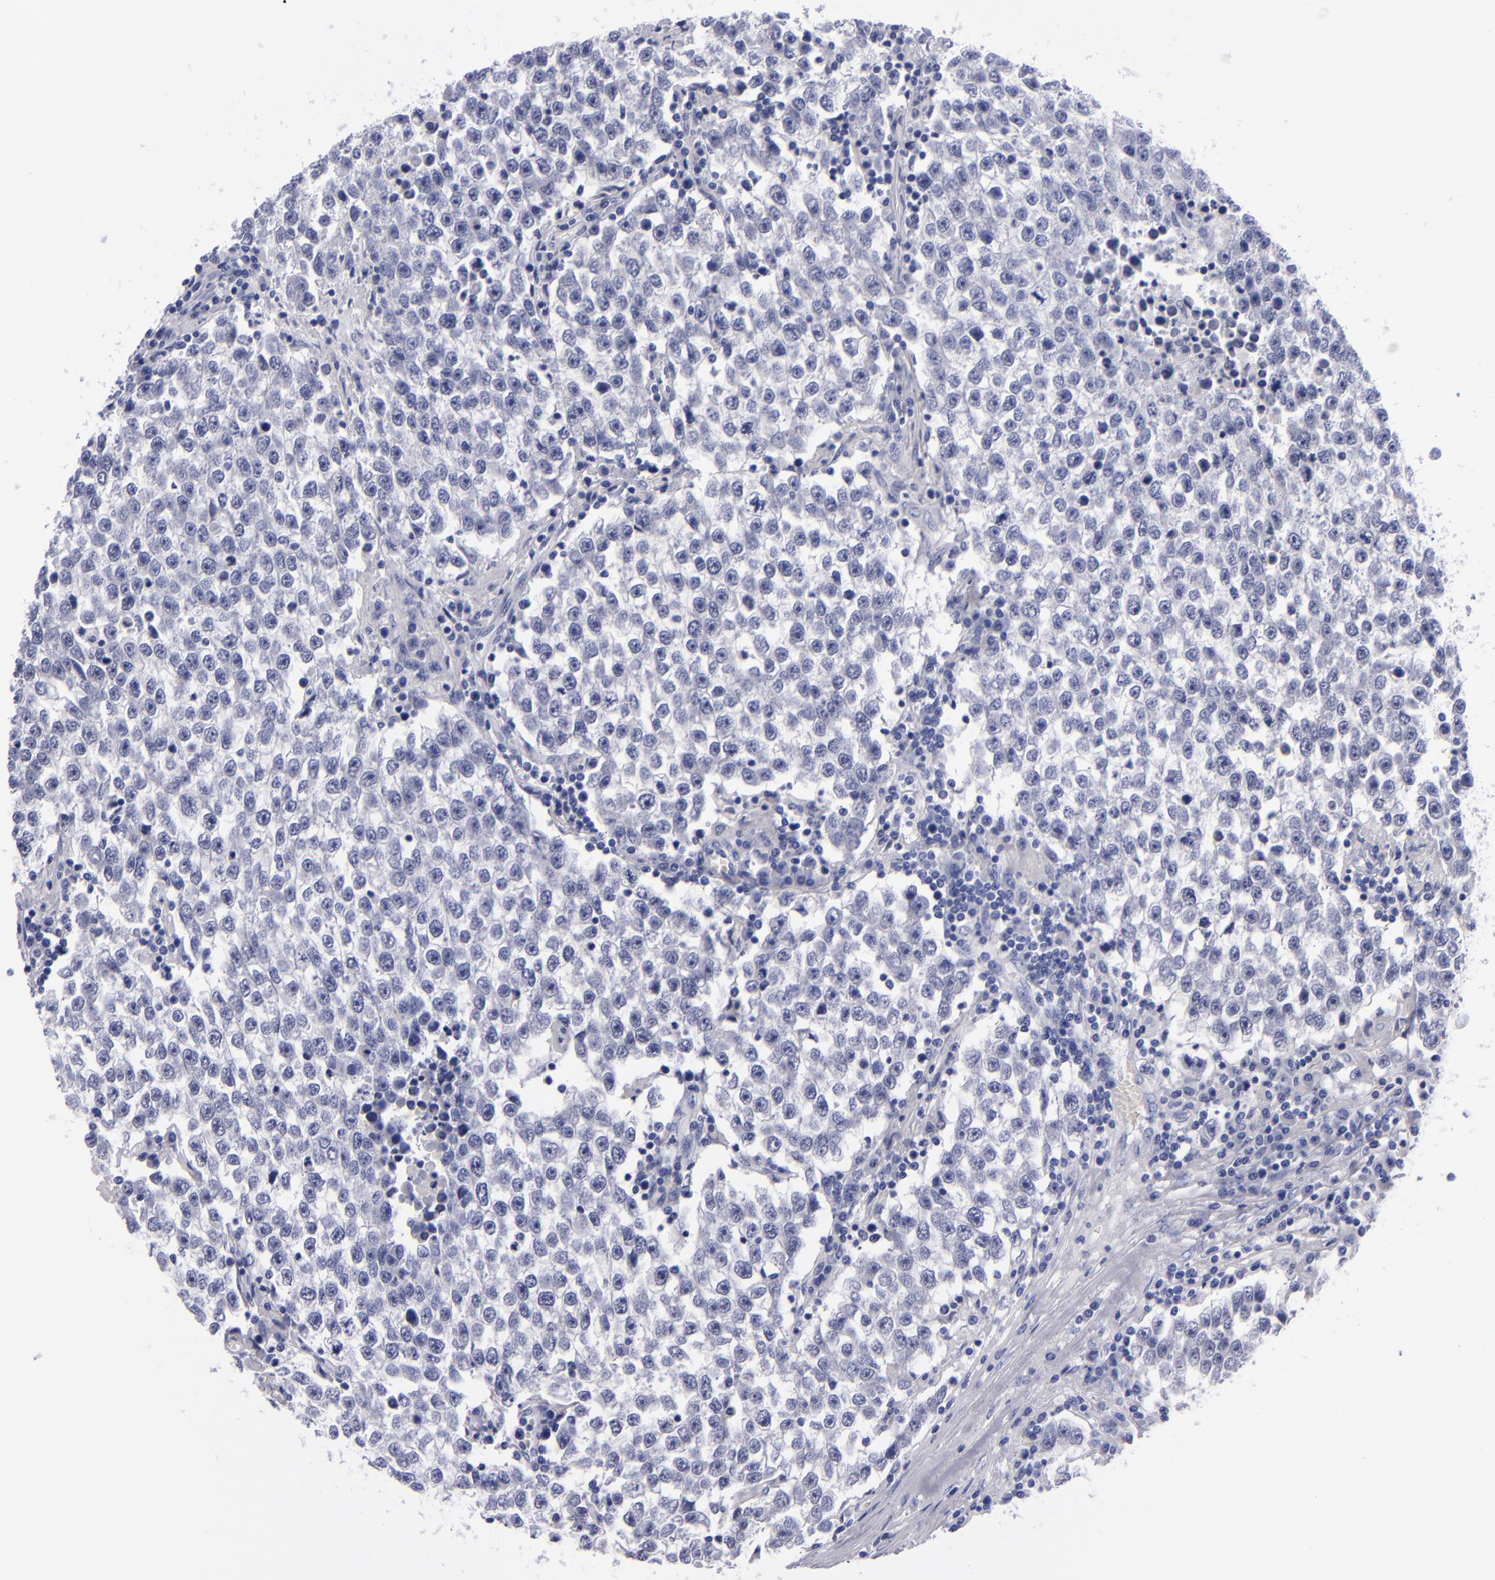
{"staining": {"intensity": "negative", "quantity": "none", "location": "none"}, "tissue": "testis cancer", "cell_type": "Tumor cells", "image_type": "cancer", "snomed": [{"axis": "morphology", "description": "Seminoma, NOS"}, {"axis": "topography", "description": "Testis"}], "caption": "Testis cancer stained for a protein using IHC exhibits no positivity tumor cells.", "gene": "MCM7", "patient": {"sex": "male", "age": 36}}